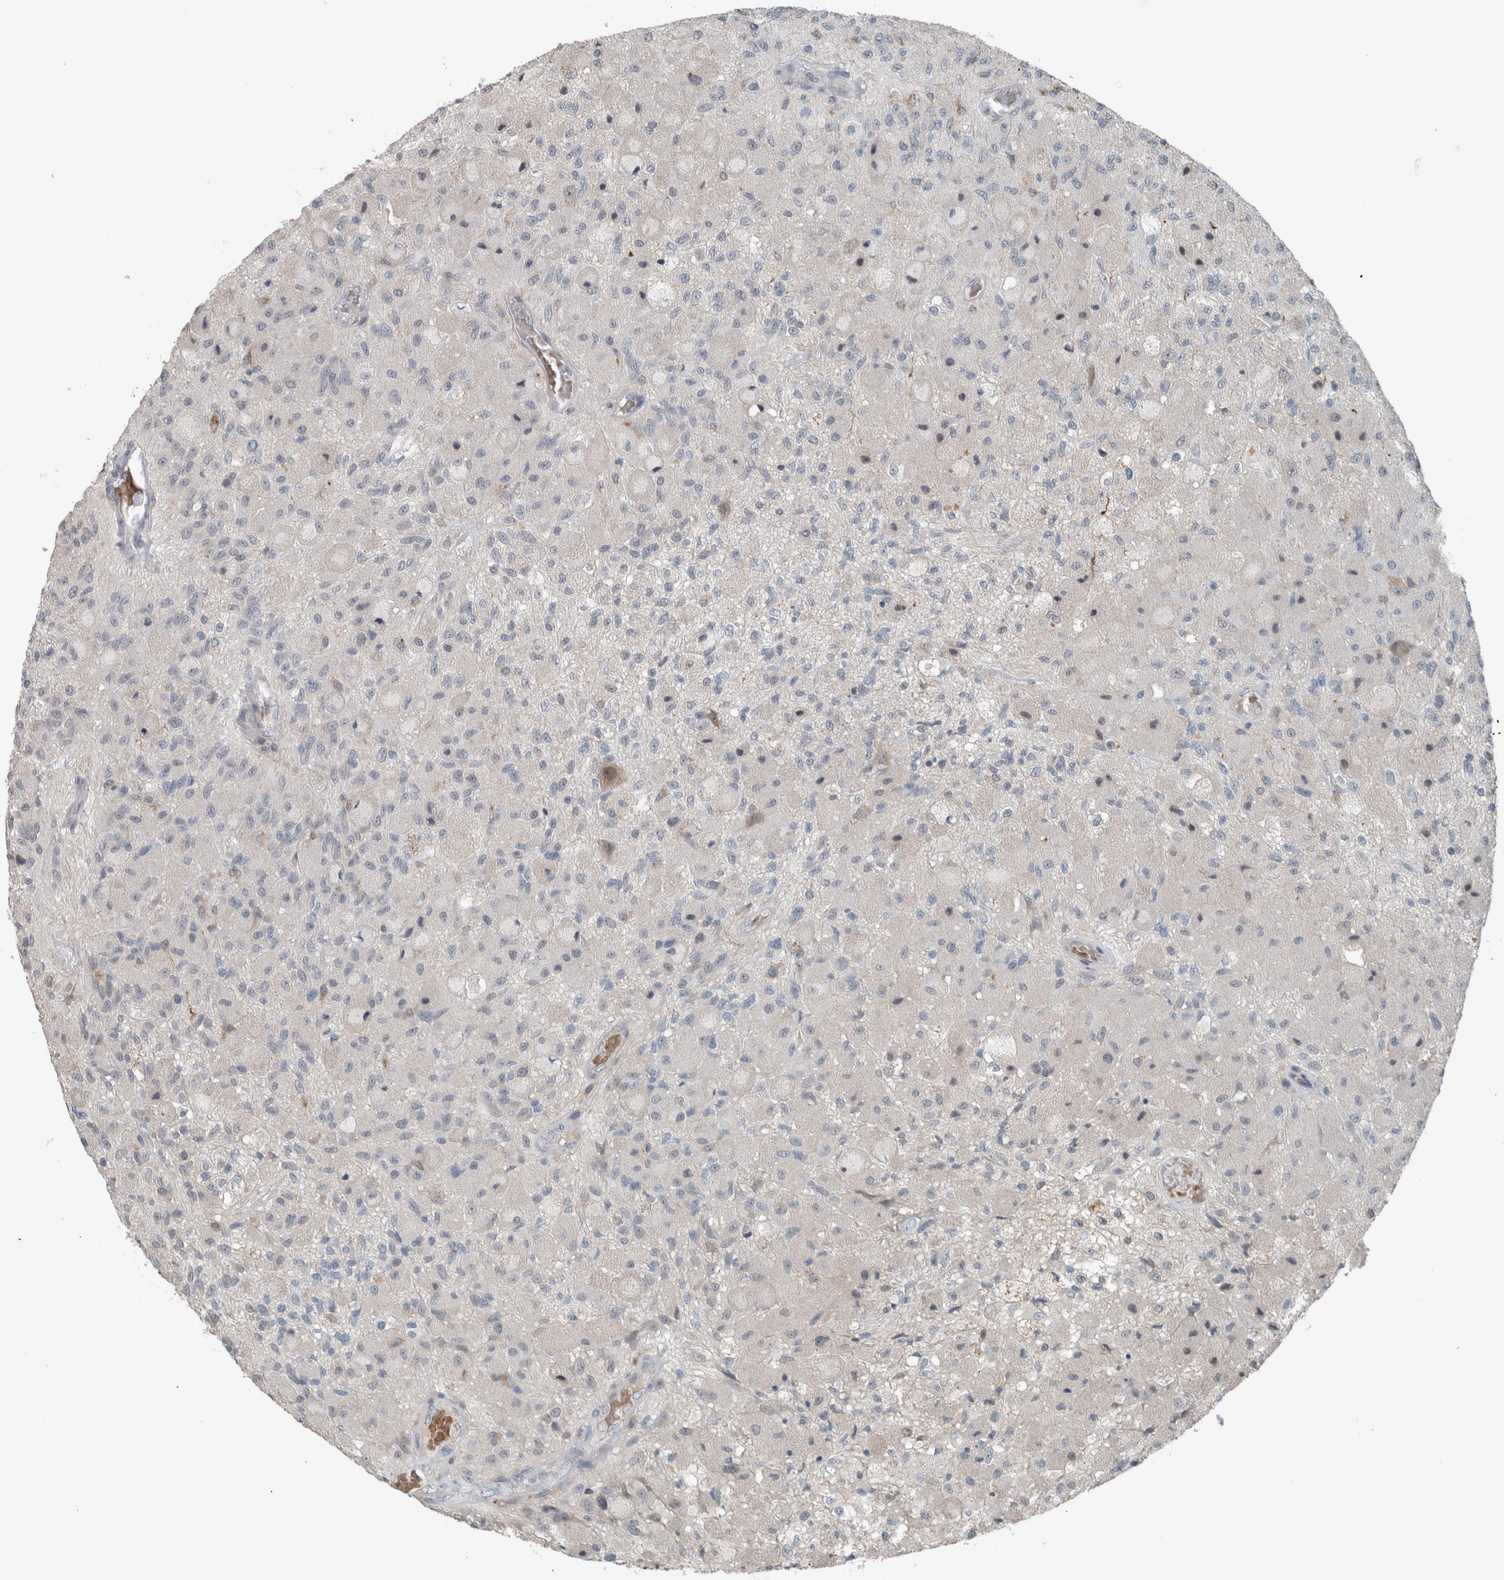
{"staining": {"intensity": "negative", "quantity": "none", "location": "none"}, "tissue": "glioma", "cell_type": "Tumor cells", "image_type": "cancer", "snomed": [{"axis": "morphology", "description": "Normal tissue, NOS"}, {"axis": "morphology", "description": "Glioma, malignant, High grade"}, {"axis": "topography", "description": "Cerebral cortex"}], "caption": "Tumor cells show no significant protein positivity in malignant high-grade glioma. (IHC, brightfield microscopy, high magnification).", "gene": "JADE2", "patient": {"sex": "male", "age": 77}}